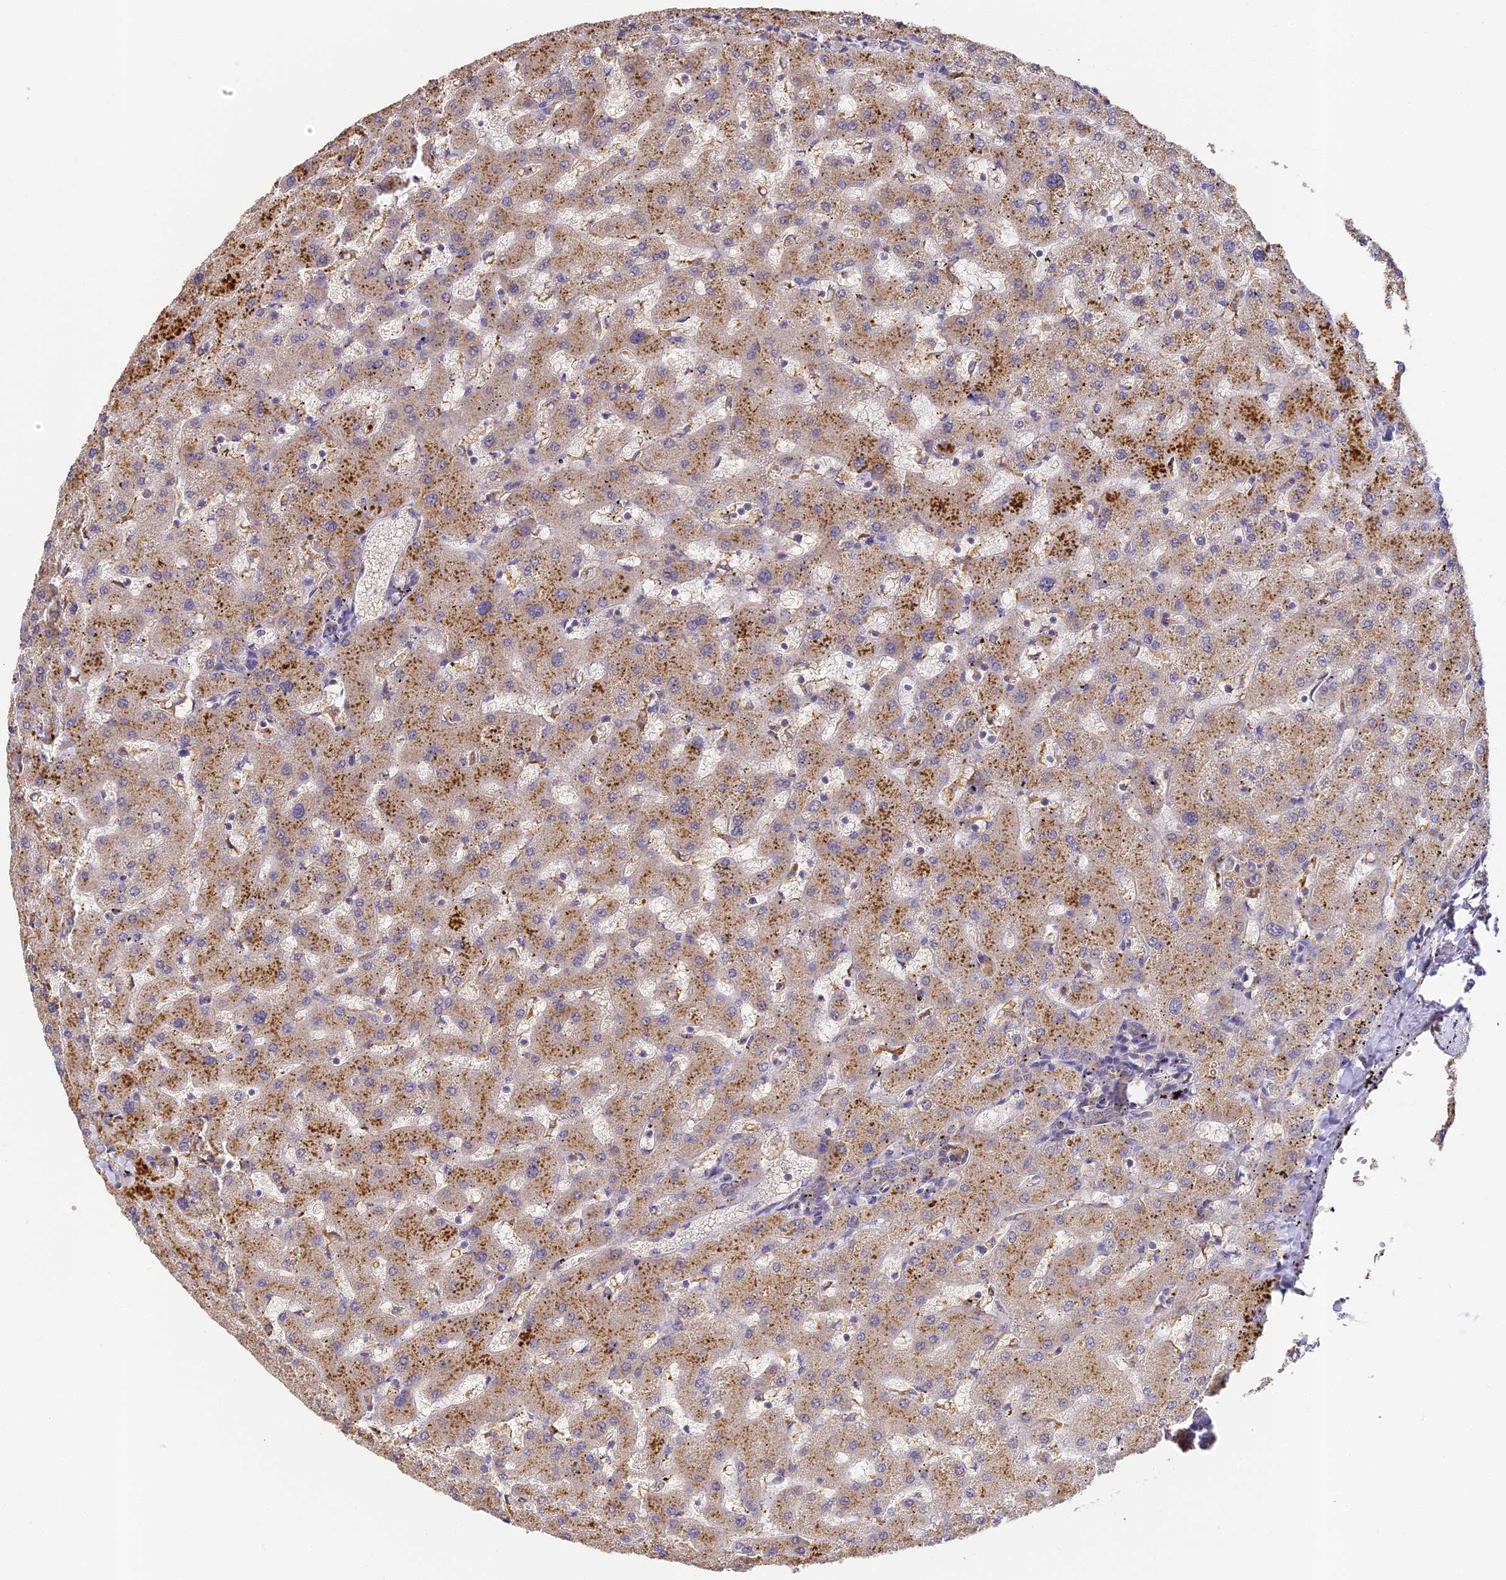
{"staining": {"intensity": "weak", "quantity": "25%-75%", "location": "cytoplasmic/membranous"}, "tissue": "liver", "cell_type": "Cholangiocytes", "image_type": "normal", "snomed": [{"axis": "morphology", "description": "Normal tissue, NOS"}, {"axis": "topography", "description": "Liver"}], "caption": "Immunohistochemical staining of unremarkable human liver exhibits weak cytoplasmic/membranous protein positivity in about 25%-75% of cholangiocytes.", "gene": "YAE1", "patient": {"sex": "female", "age": 63}}